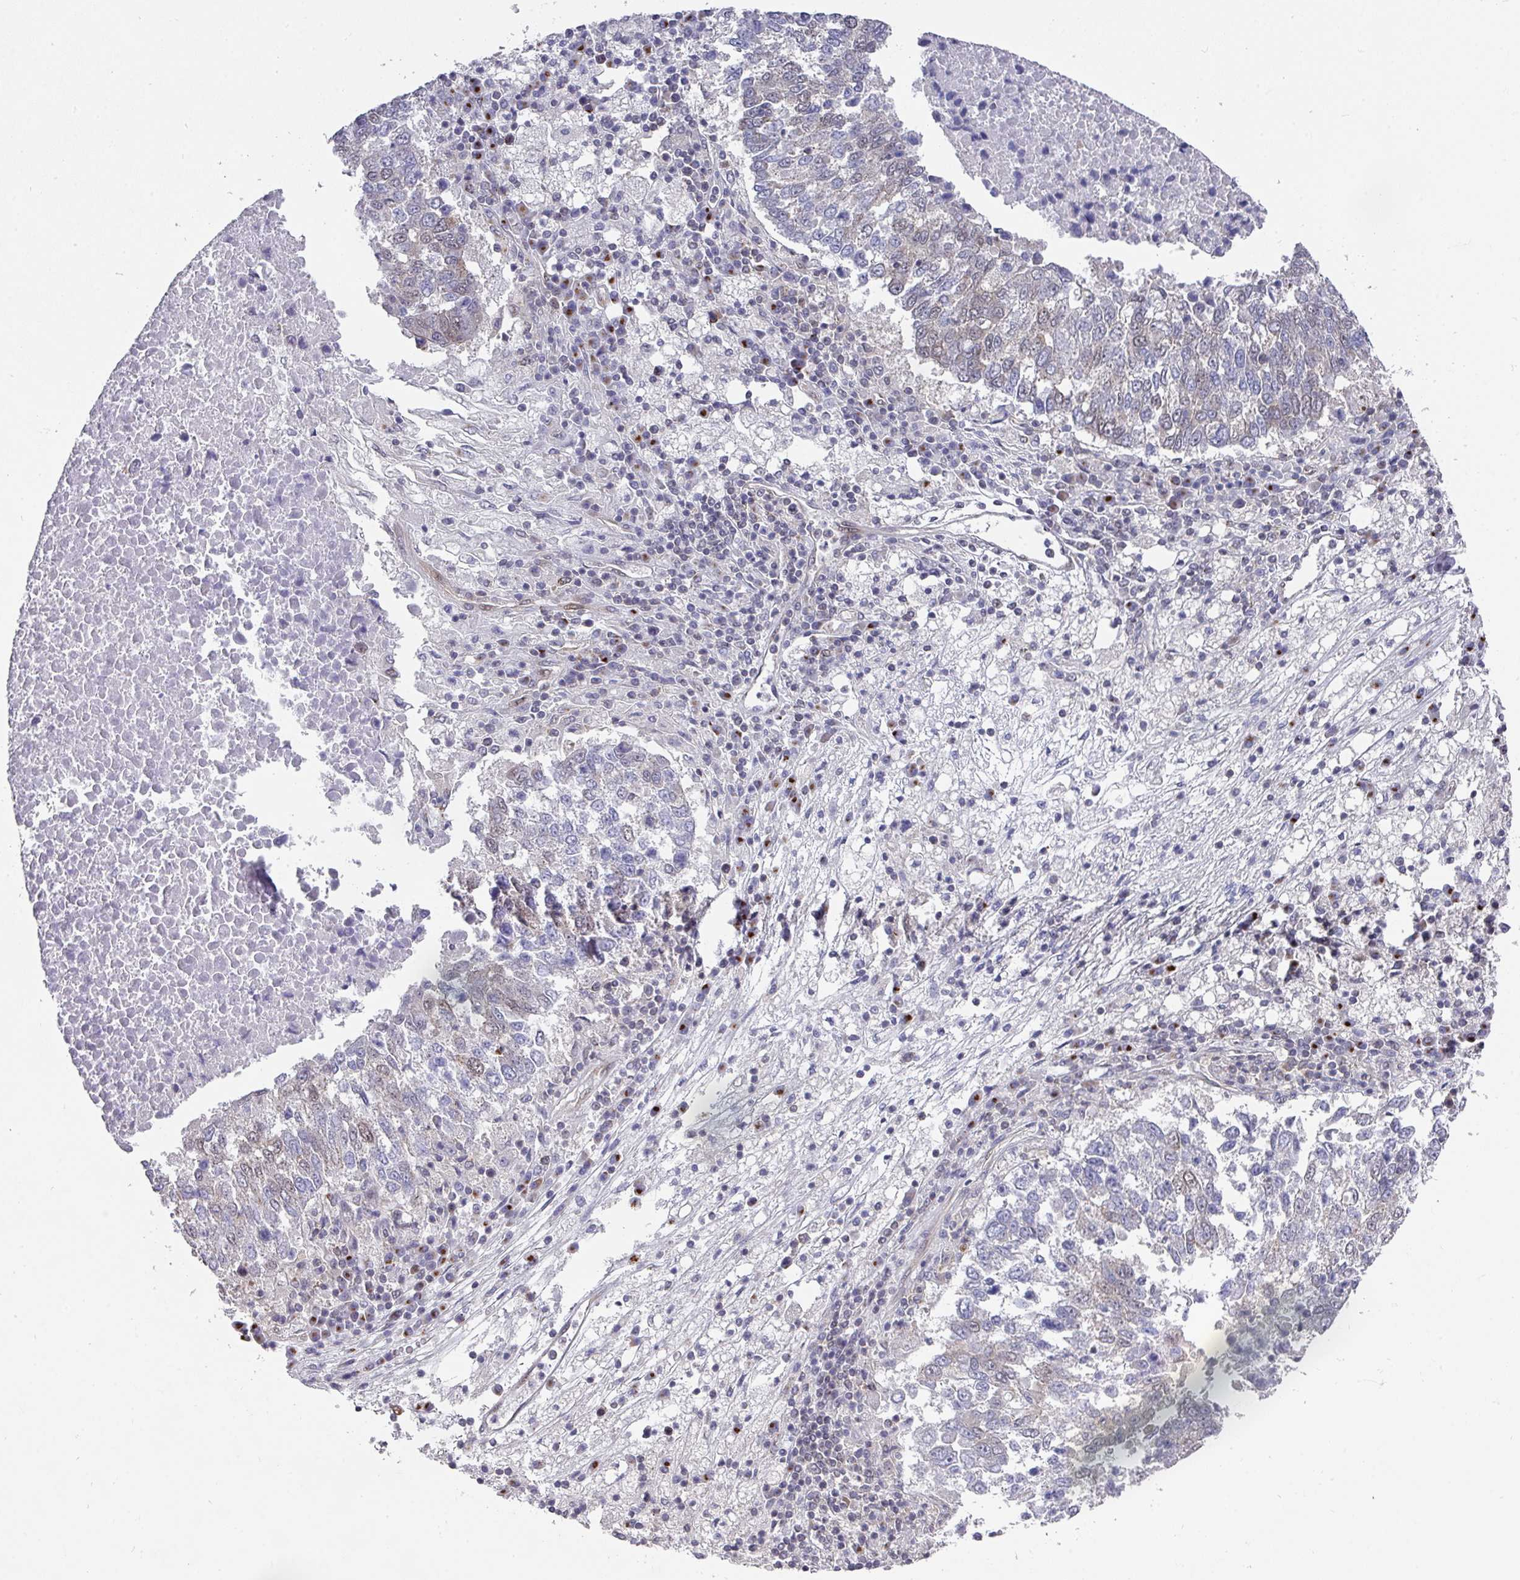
{"staining": {"intensity": "negative", "quantity": "none", "location": "none"}, "tissue": "lung cancer", "cell_type": "Tumor cells", "image_type": "cancer", "snomed": [{"axis": "morphology", "description": "Squamous cell carcinoma, NOS"}, {"axis": "topography", "description": "Lung"}], "caption": "A histopathology image of lung cancer stained for a protein exhibits no brown staining in tumor cells. Nuclei are stained in blue.", "gene": "C18orf25", "patient": {"sex": "male", "age": 73}}